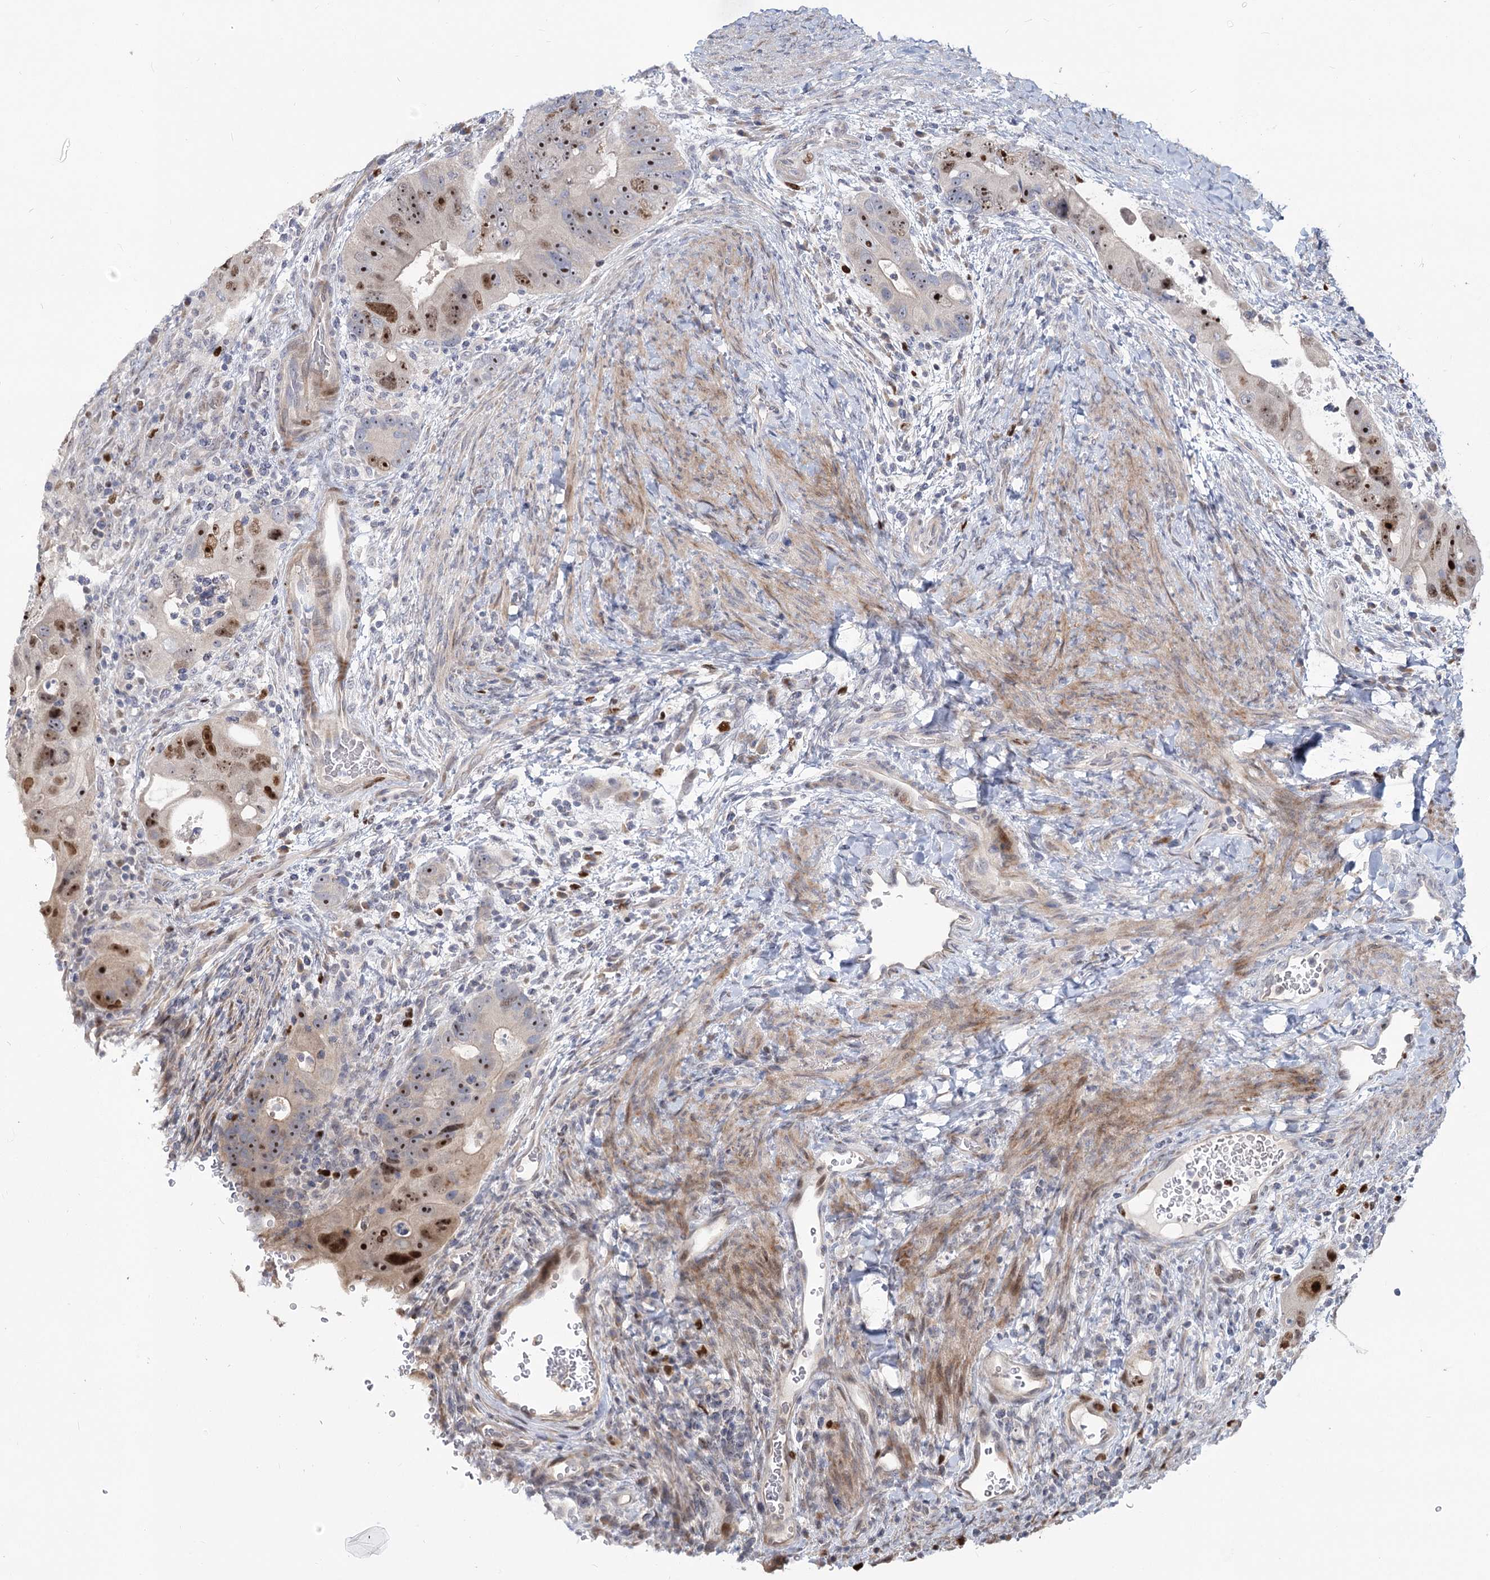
{"staining": {"intensity": "moderate", "quantity": ">75%", "location": "nuclear"}, "tissue": "colorectal cancer", "cell_type": "Tumor cells", "image_type": "cancer", "snomed": [{"axis": "morphology", "description": "Adenocarcinoma, NOS"}, {"axis": "topography", "description": "Rectum"}], "caption": "A high-resolution photomicrograph shows immunohistochemistry staining of colorectal adenocarcinoma, which exhibits moderate nuclear staining in approximately >75% of tumor cells.", "gene": "PIK3C2A", "patient": {"sex": "male", "age": 59}}